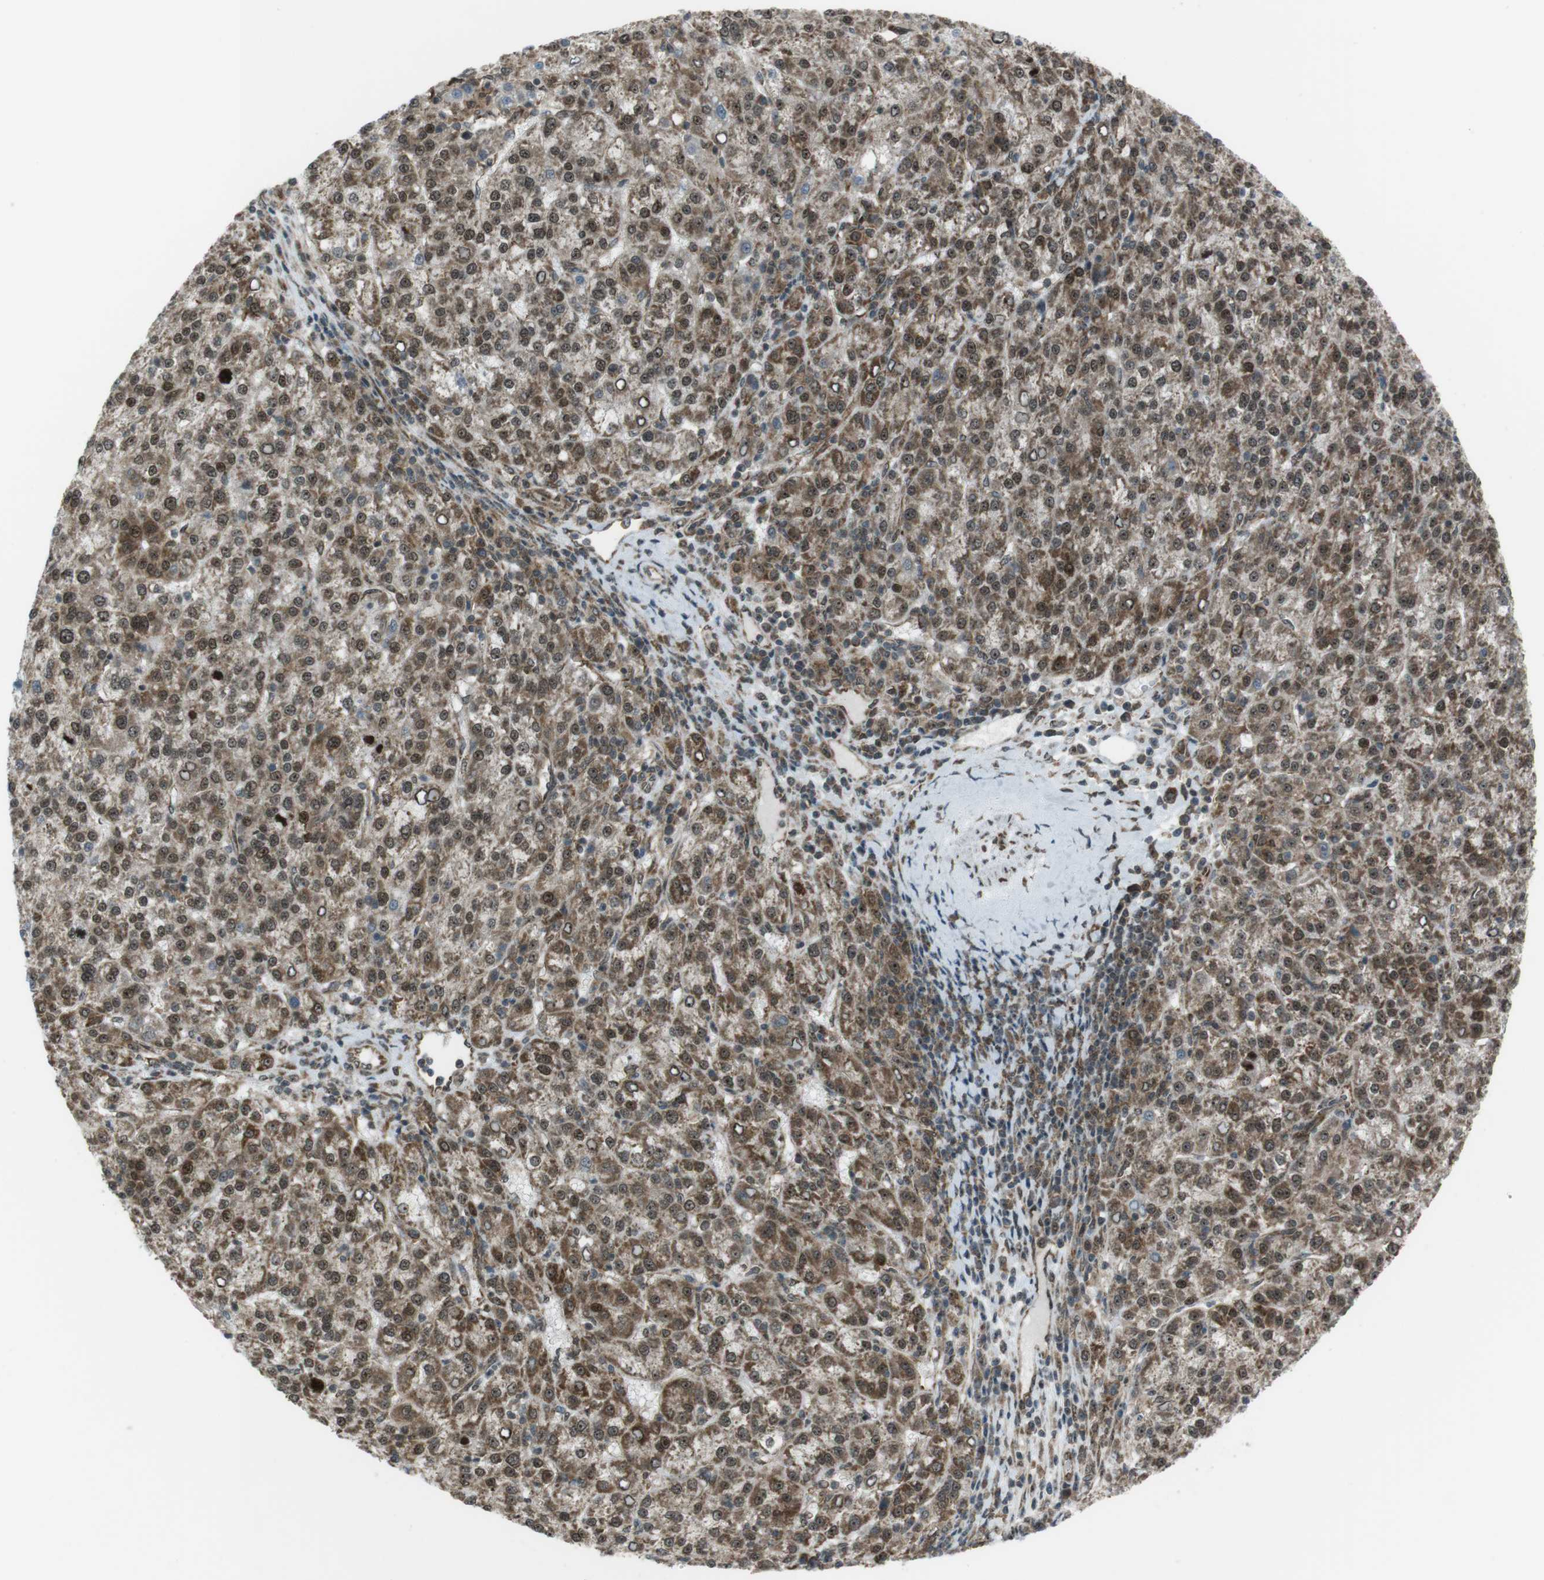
{"staining": {"intensity": "moderate", "quantity": ">75%", "location": "cytoplasmic/membranous,nuclear"}, "tissue": "liver cancer", "cell_type": "Tumor cells", "image_type": "cancer", "snomed": [{"axis": "morphology", "description": "Carcinoma, Hepatocellular, NOS"}, {"axis": "topography", "description": "Liver"}], "caption": "Immunohistochemistry staining of liver hepatocellular carcinoma, which reveals medium levels of moderate cytoplasmic/membranous and nuclear staining in approximately >75% of tumor cells indicating moderate cytoplasmic/membranous and nuclear protein staining. The staining was performed using DAB (3,3'-diaminobenzidine) (brown) for protein detection and nuclei were counterstained in hematoxylin (blue).", "gene": "CSNK1D", "patient": {"sex": "female", "age": 58}}